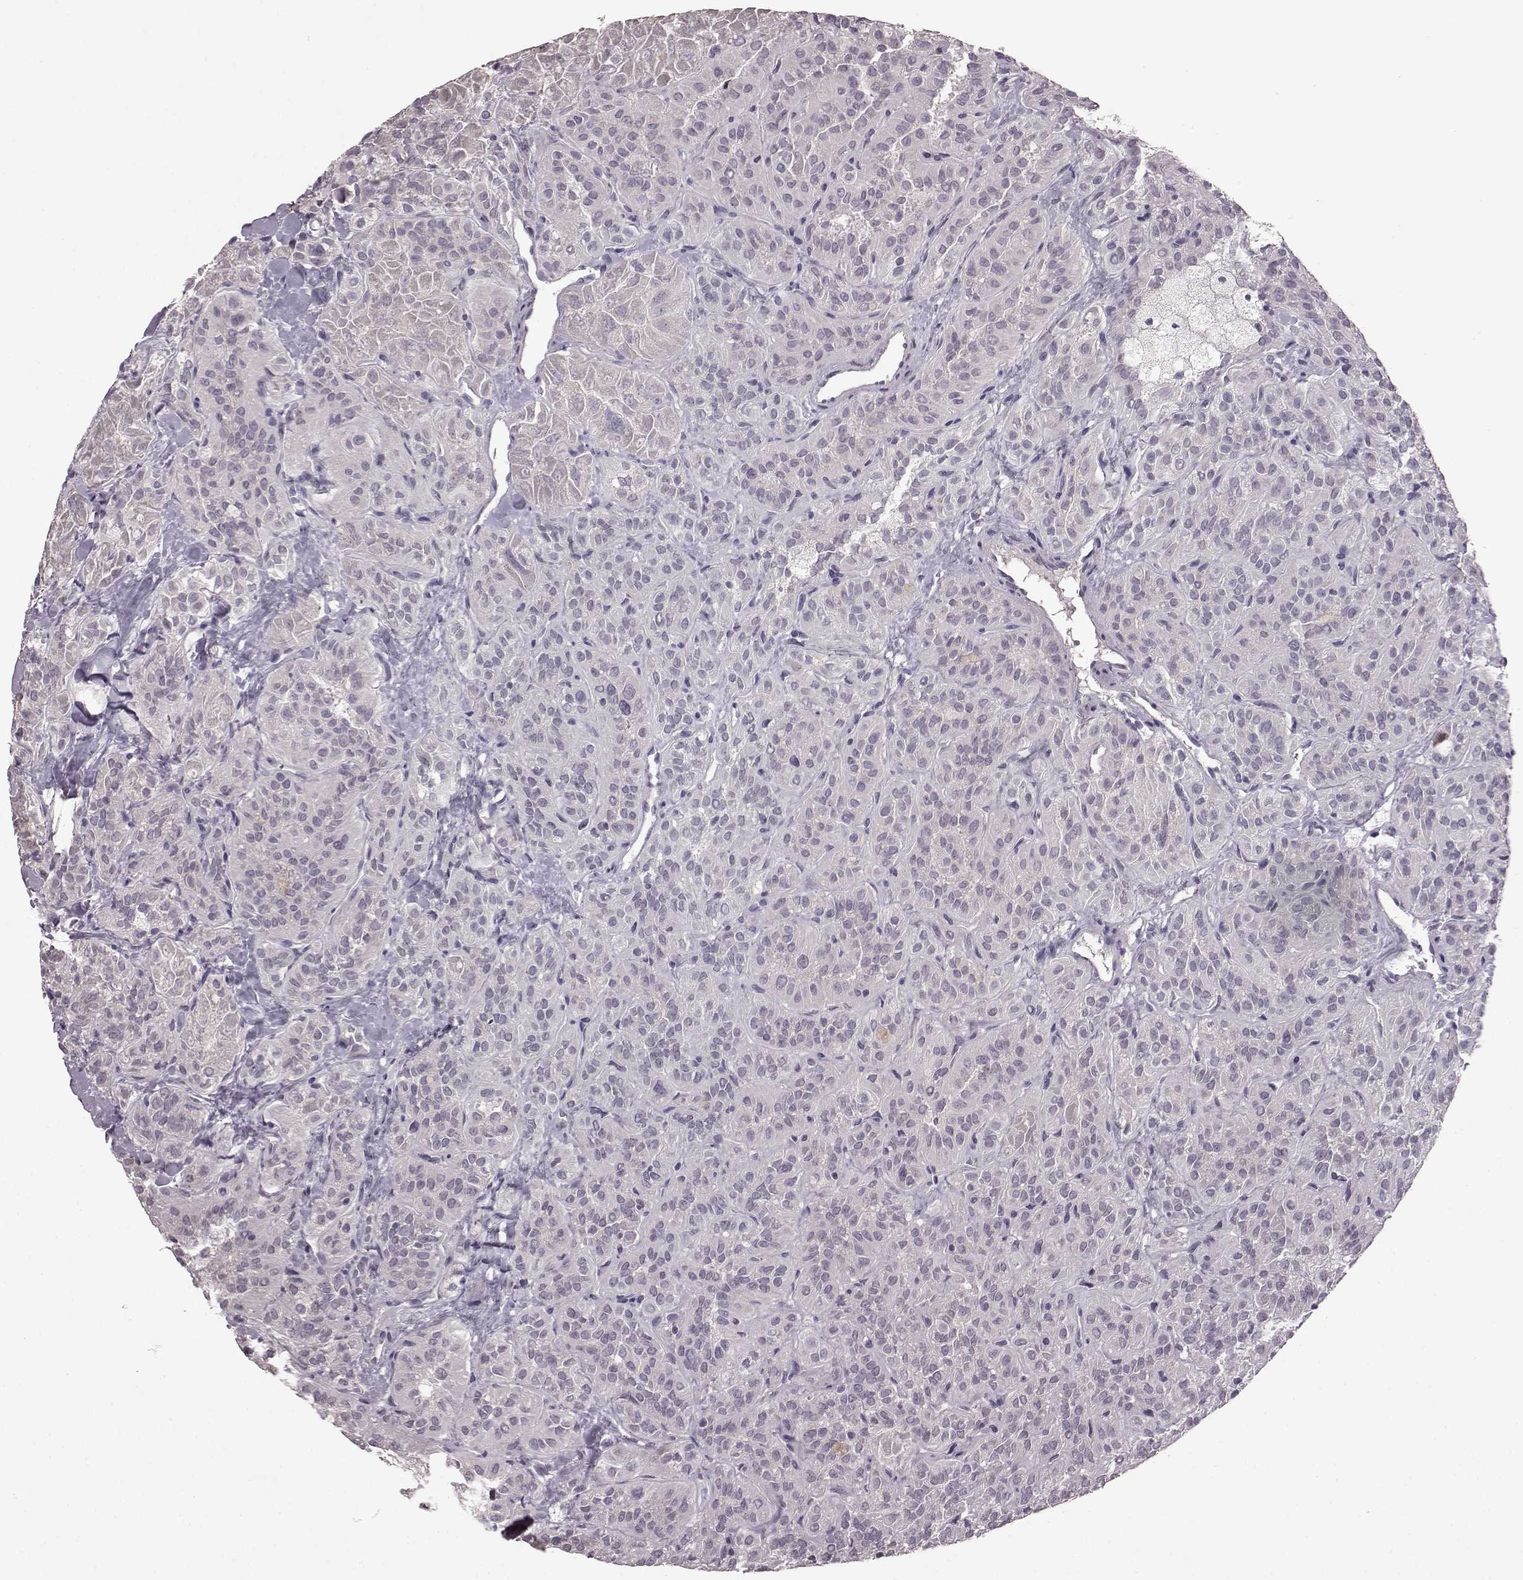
{"staining": {"intensity": "negative", "quantity": "none", "location": "none"}, "tissue": "thyroid cancer", "cell_type": "Tumor cells", "image_type": "cancer", "snomed": [{"axis": "morphology", "description": "Papillary adenocarcinoma, NOS"}, {"axis": "topography", "description": "Thyroid gland"}], "caption": "An IHC photomicrograph of papillary adenocarcinoma (thyroid) is shown. There is no staining in tumor cells of papillary adenocarcinoma (thyroid).", "gene": "SLC52A3", "patient": {"sex": "female", "age": 45}}